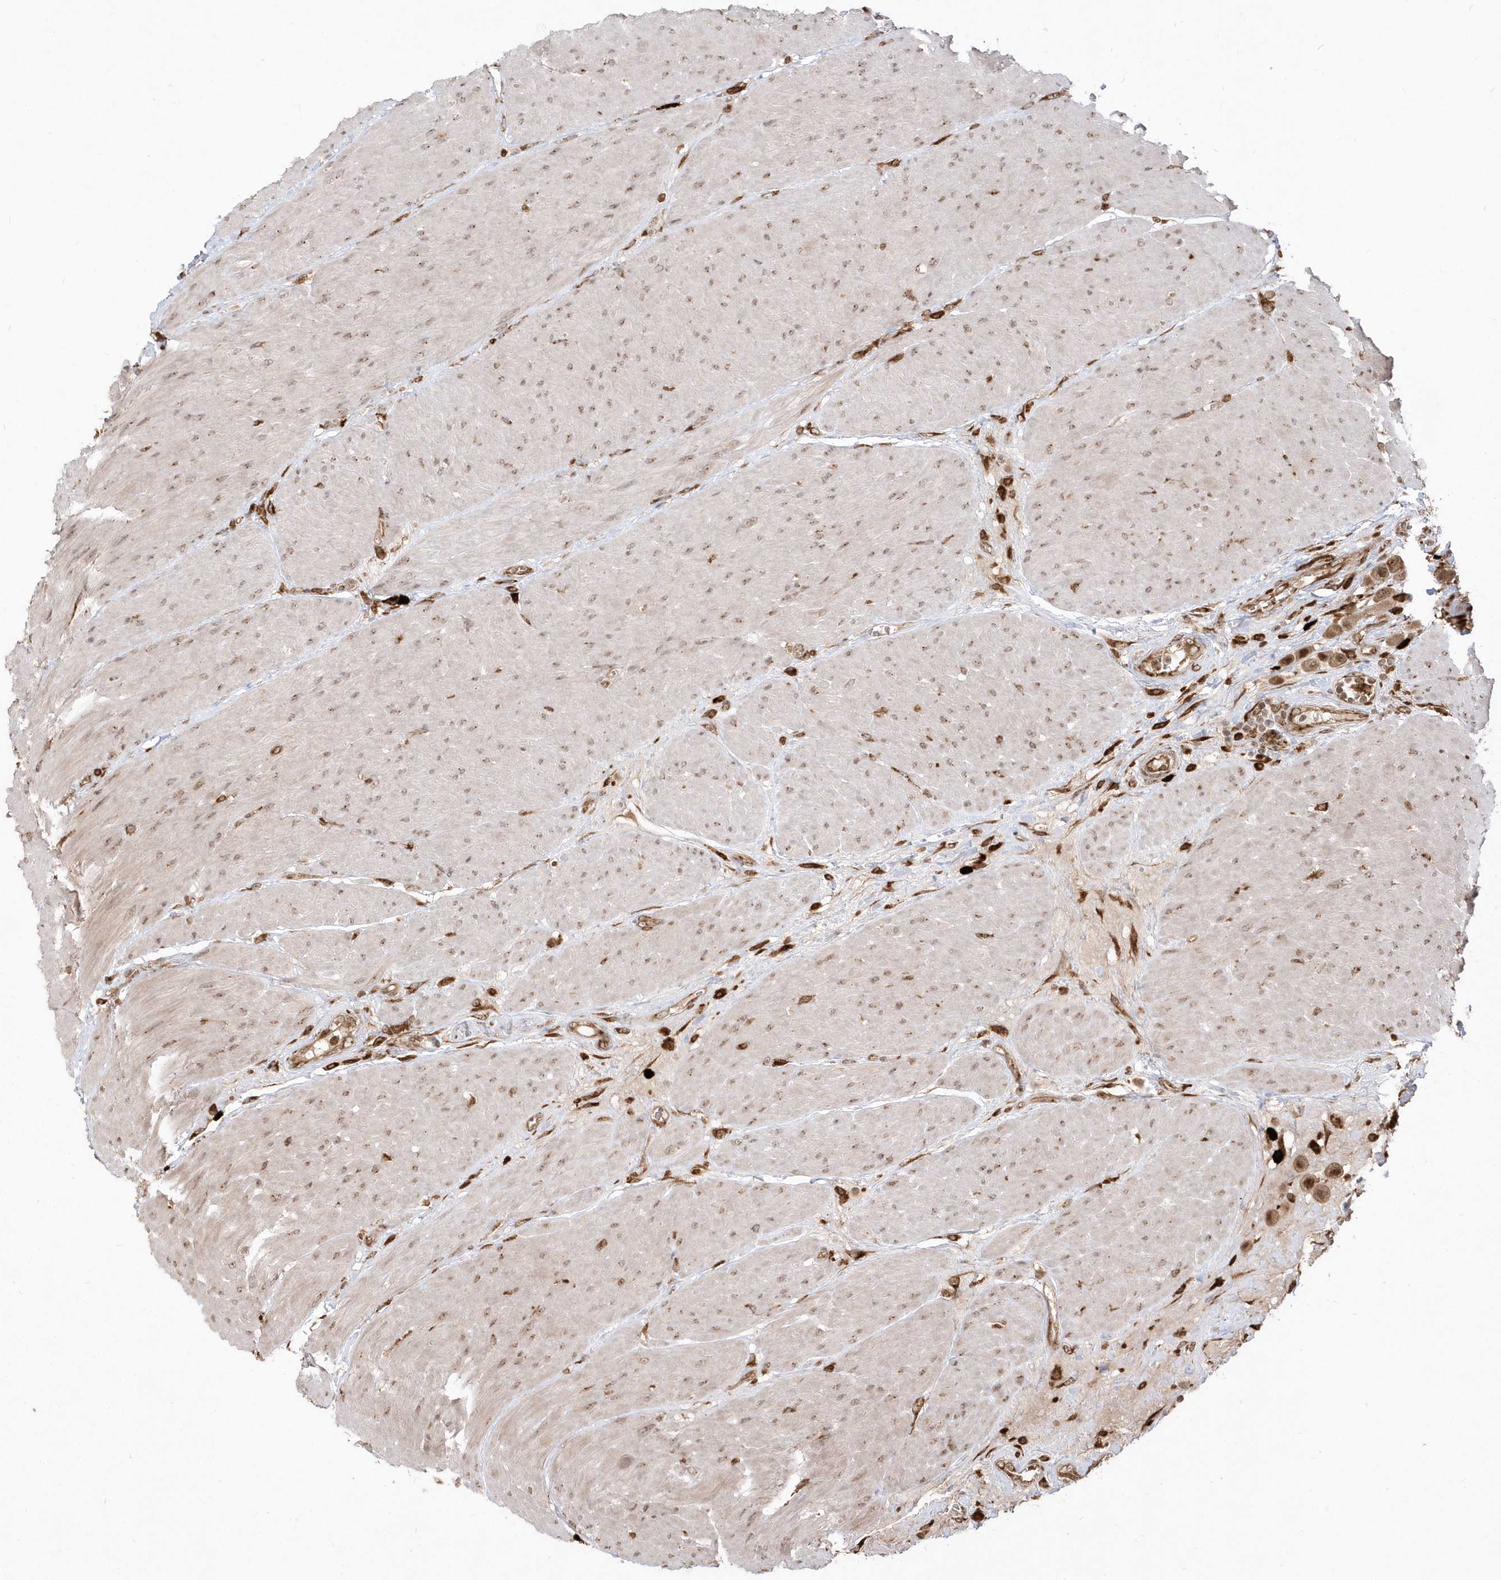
{"staining": {"intensity": "strong", "quantity": ">75%", "location": "cytoplasmic/membranous,nuclear"}, "tissue": "urothelial cancer", "cell_type": "Tumor cells", "image_type": "cancer", "snomed": [{"axis": "morphology", "description": "Urothelial carcinoma, High grade"}, {"axis": "topography", "description": "Urinary bladder"}], "caption": "Protein analysis of urothelial carcinoma (high-grade) tissue demonstrates strong cytoplasmic/membranous and nuclear expression in about >75% of tumor cells.", "gene": "EPC2", "patient": {"sex": "male", "age": 50}}